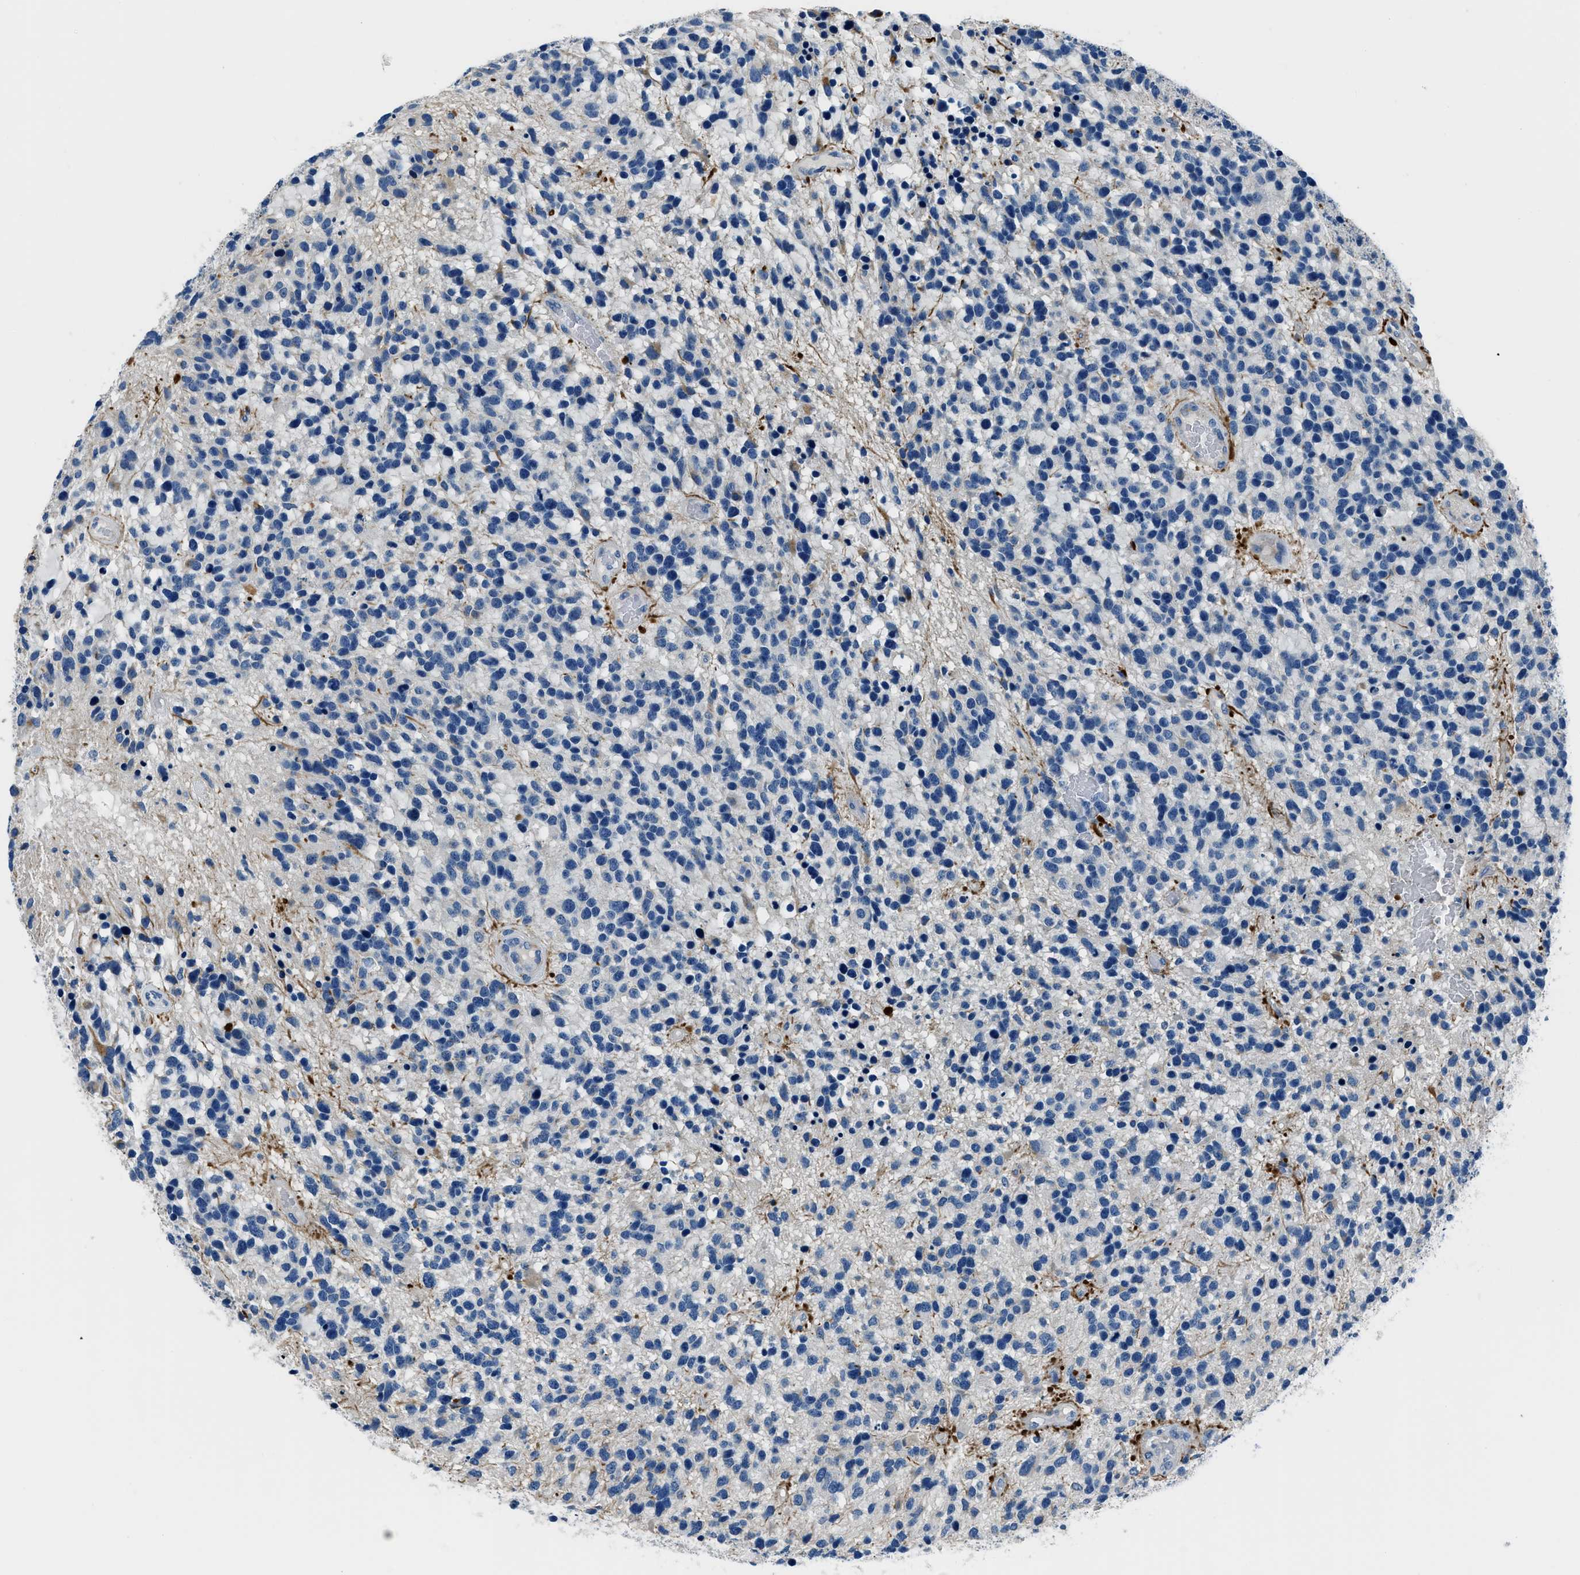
{"staining": {"intensity": "negative", "quantity": "none", "location": "none"}, "tissue": "glioma", "cell_type": "Tumor cells", "image_type": "cancer", "snomed": [{"axis": "morphology", "description": "Glioma, malignant, High grade"}, {"axis": "topography", "description": "Brain"}], "caption": "Immunohistochemistry image of neoplastic tissue: glioma stained with DAB demonstrates no significant protein expression in tumor cells.", "gene": "GJA3", "patient": {"sex": "female", "age": 58}}